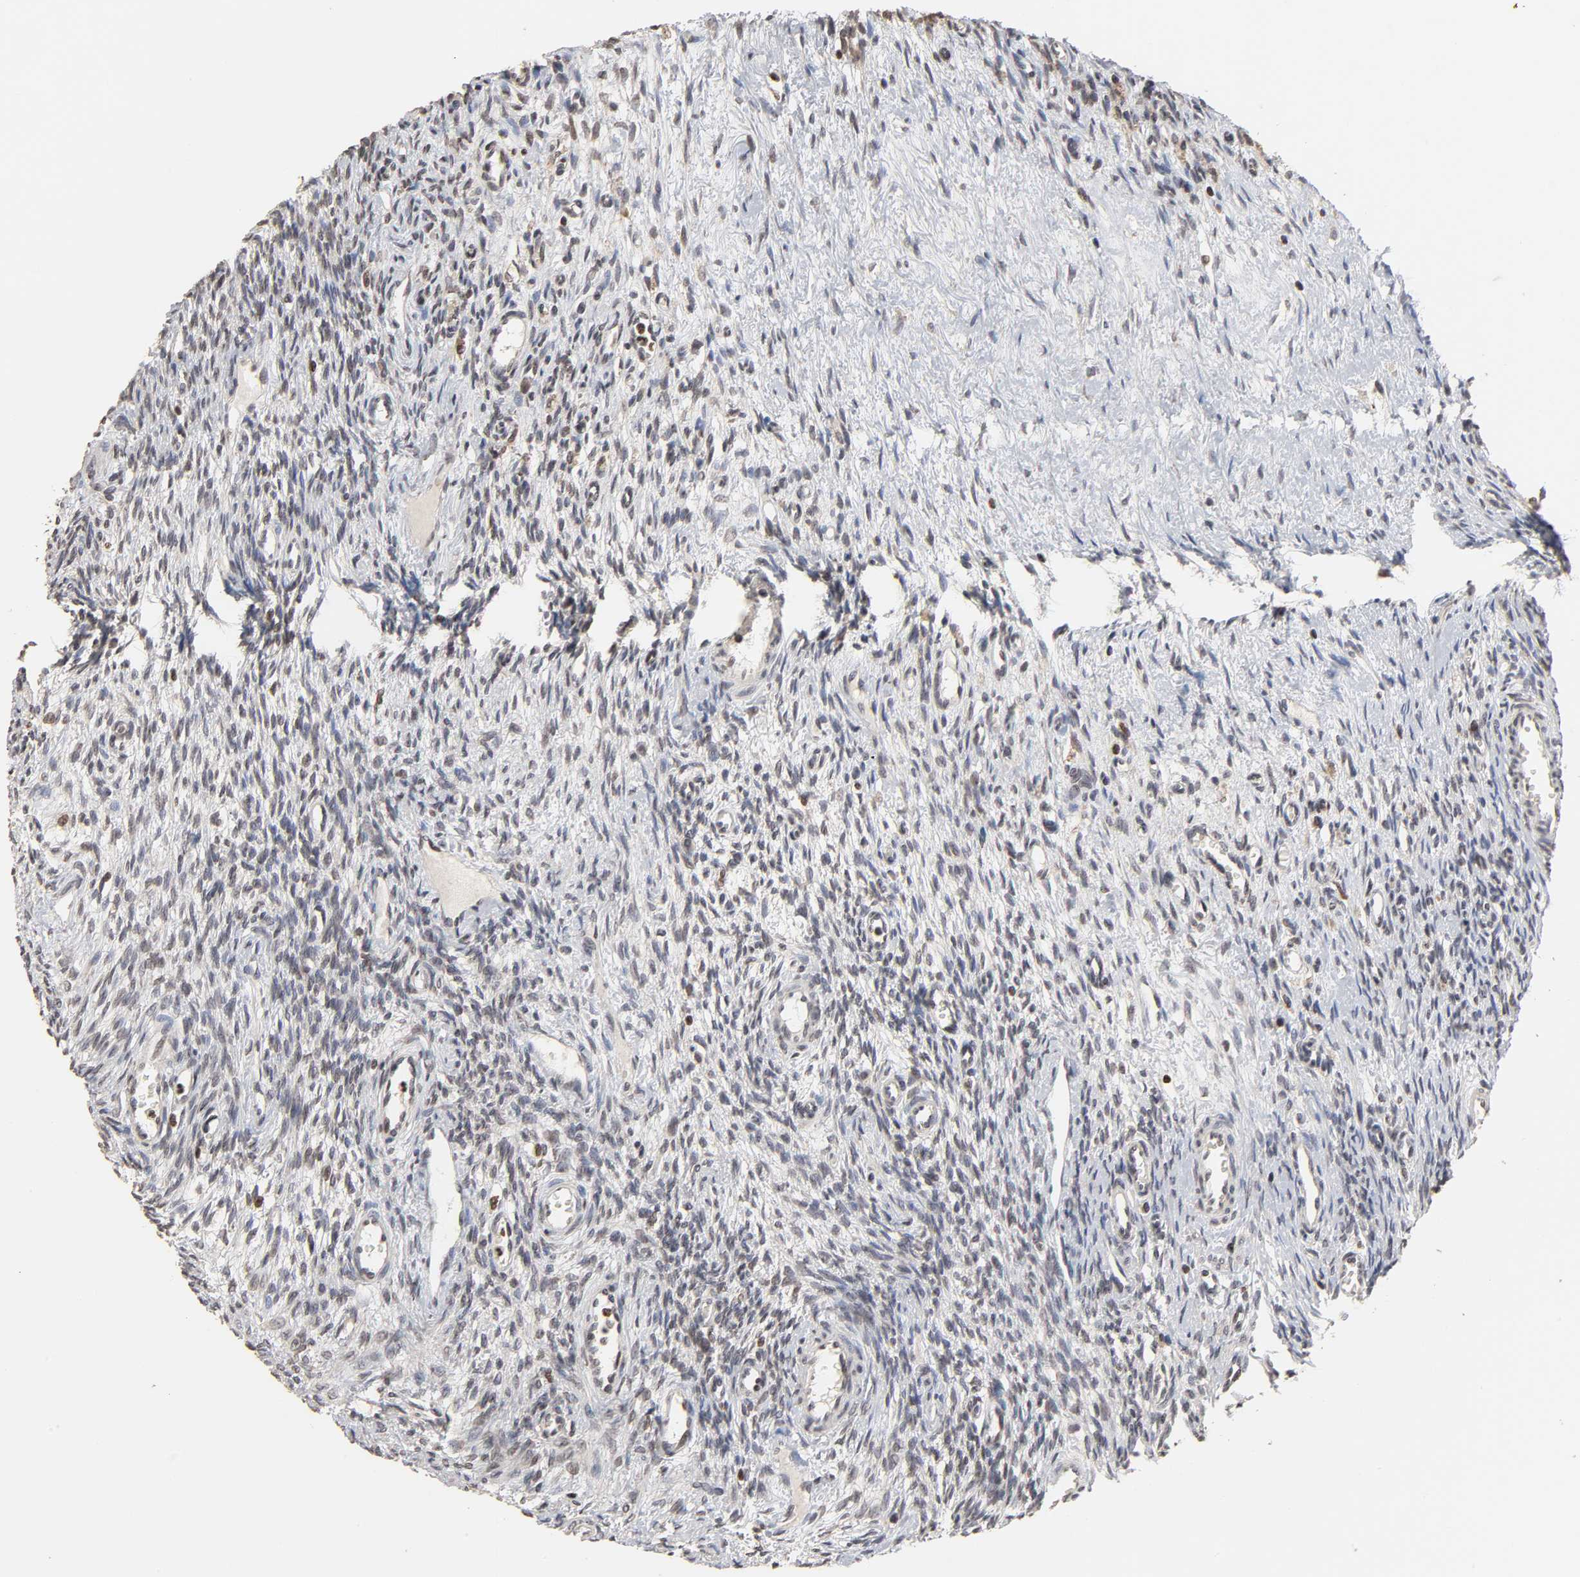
{"staining": {"intensity": "weak", "quantity": "<25%", "location": "nuclear"}, "tissue": "ovary", "cell_type": "Follicle cells", "image_type": "normal", "snomed": [{"axis": "morphology", "description": "Normal tissue, NOS"}, {"axis": "topography", "description": "Ovary"}], "caption": "The IHC histopathology image has no significant expression in follicle cells of ovary.", "gene": "ZNF473", "patient": {"sex": "female", "age": 33}}